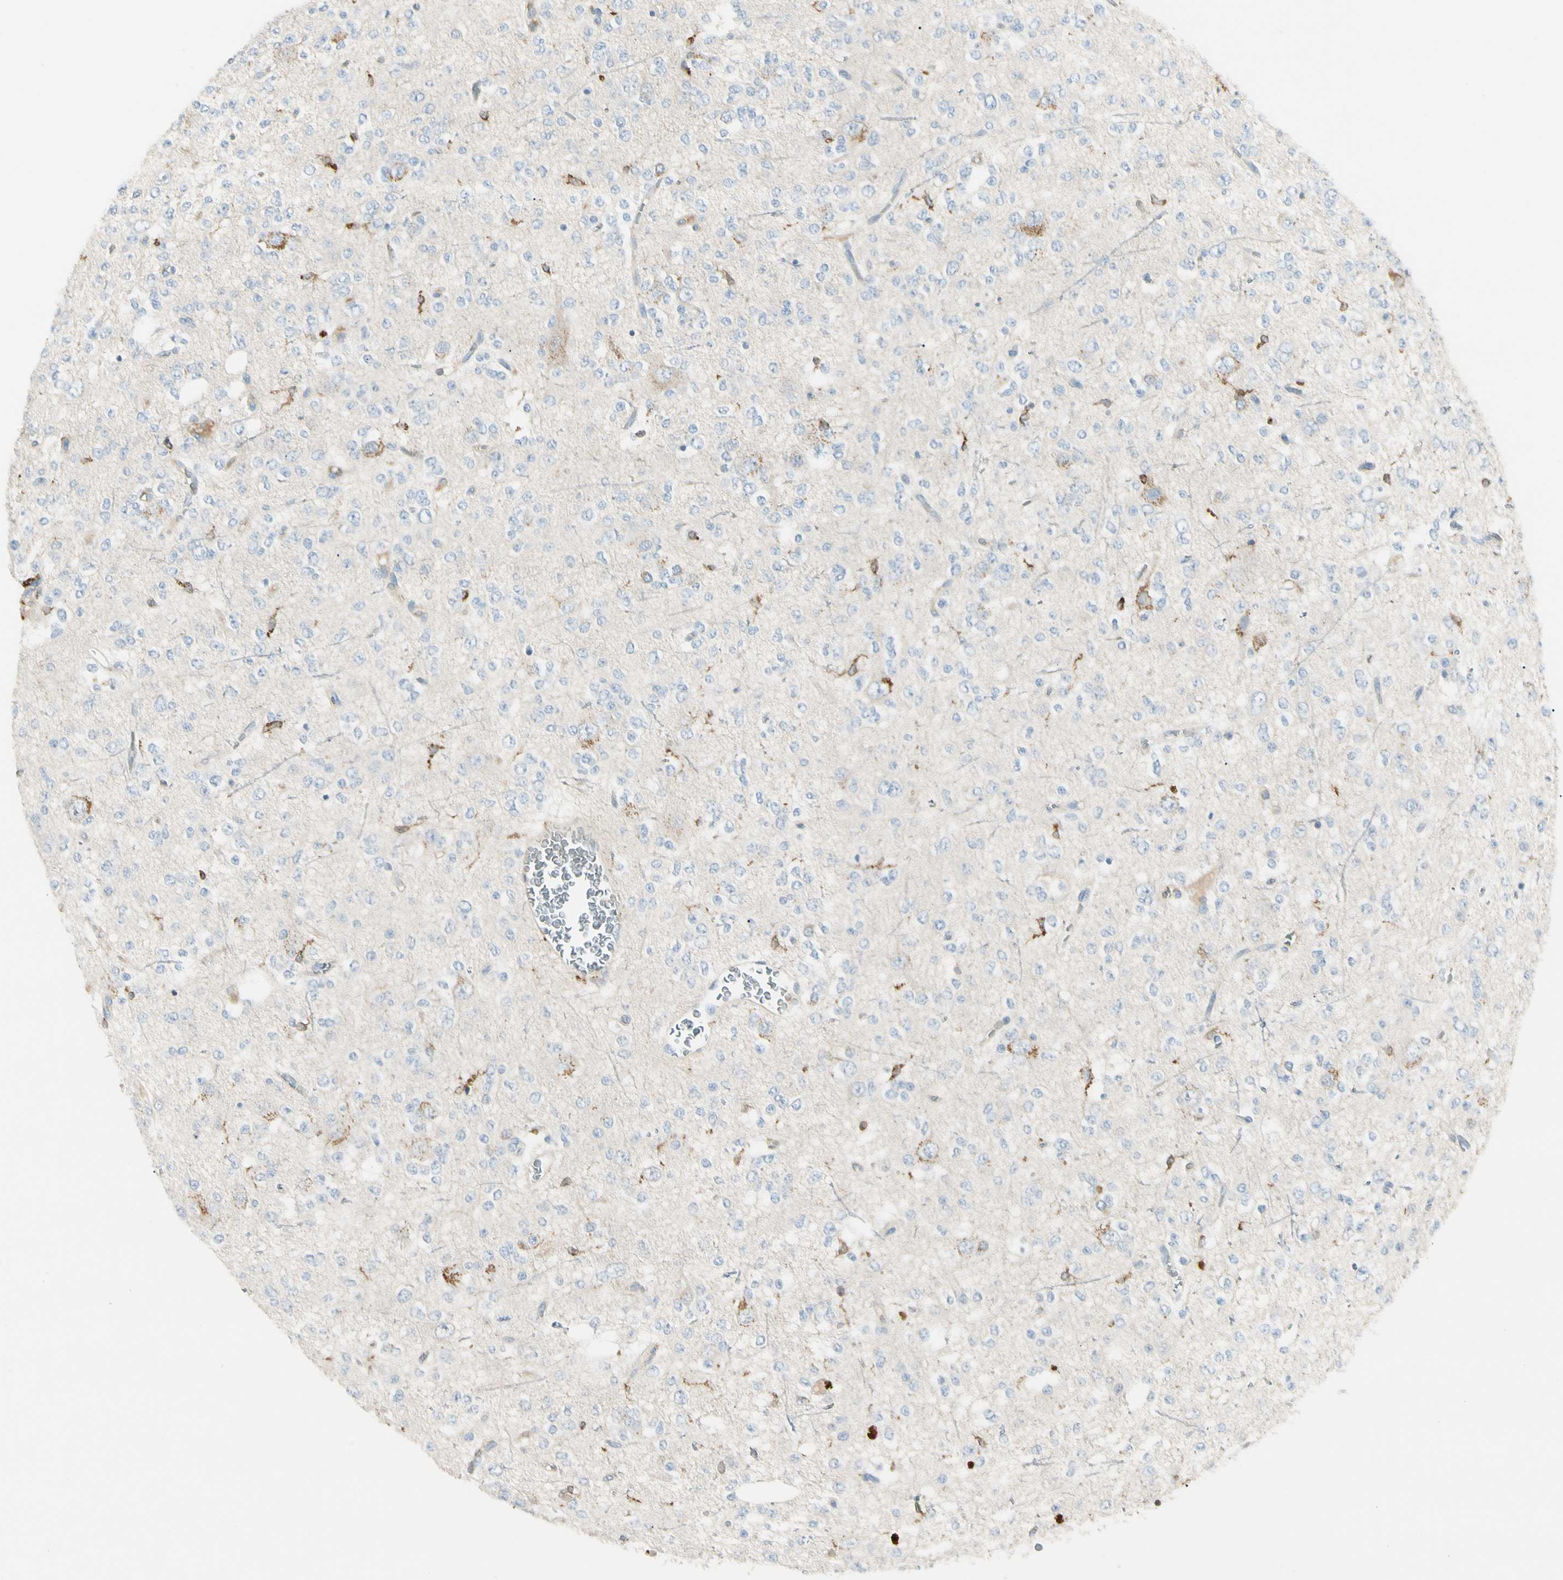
{"staining": {"intensity": "moderate", "quantity": "<25%", "location": "cytoplasmic/membranous"}, "tissue": "glioma", "cell_type": "Tumor cells", "image_type": "cancer", "snomed": [{"axis": "morphology", "description": "Glioma, malignant, Low grade"}, {"axis": "topography", "description": "Brain"}], "caption": "Immunohistochemical staining of human low-grade glioma (malignant) demonstrates moderate cytoplasmic/membranous protein staining in approximately <25% of tumor cells.", "gene": "LPCAT2", "patient": {"sex": "male", "age": 38}}